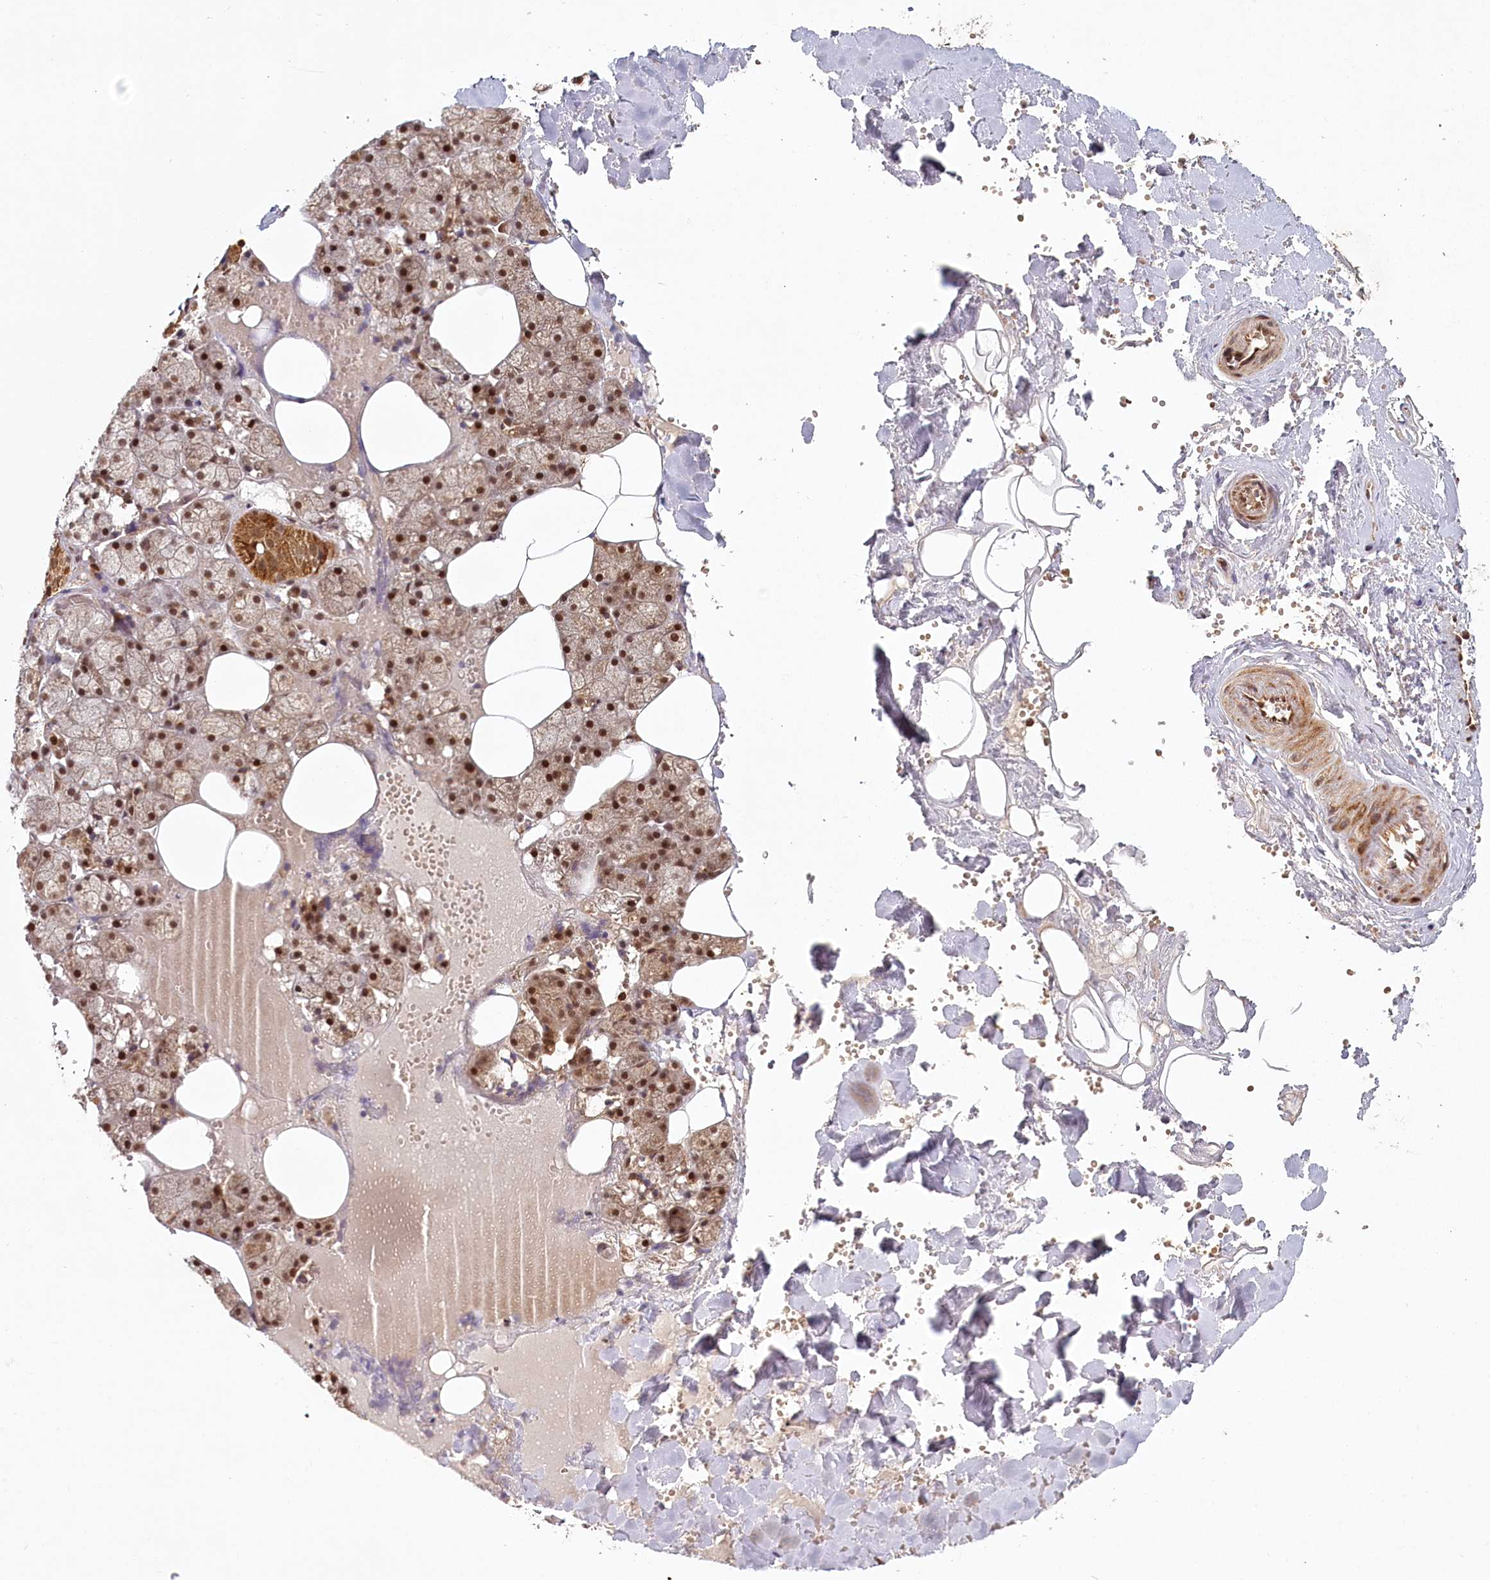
{"staining": {"intensity": "moderate", "quantity": ">75%", "location": "cytoplasmic/membranous,nuclear"}, "tissue": "salivary gland", "cell_type": "Glandular cells", "image_type": "normal", "snomed": [{"axis": "morphology", "description": "Normal tissue, NOS"}, {"axis": "topography", "description": "Salivary gland"}], "caption": "A brown stain labels moderate cytoplasmic/membranous,nuclear expression of a protein in glandular cells of unremarkable human salivary gland.", "gene": "MICU1", "patient": {"sex": "male", "age": 62}}